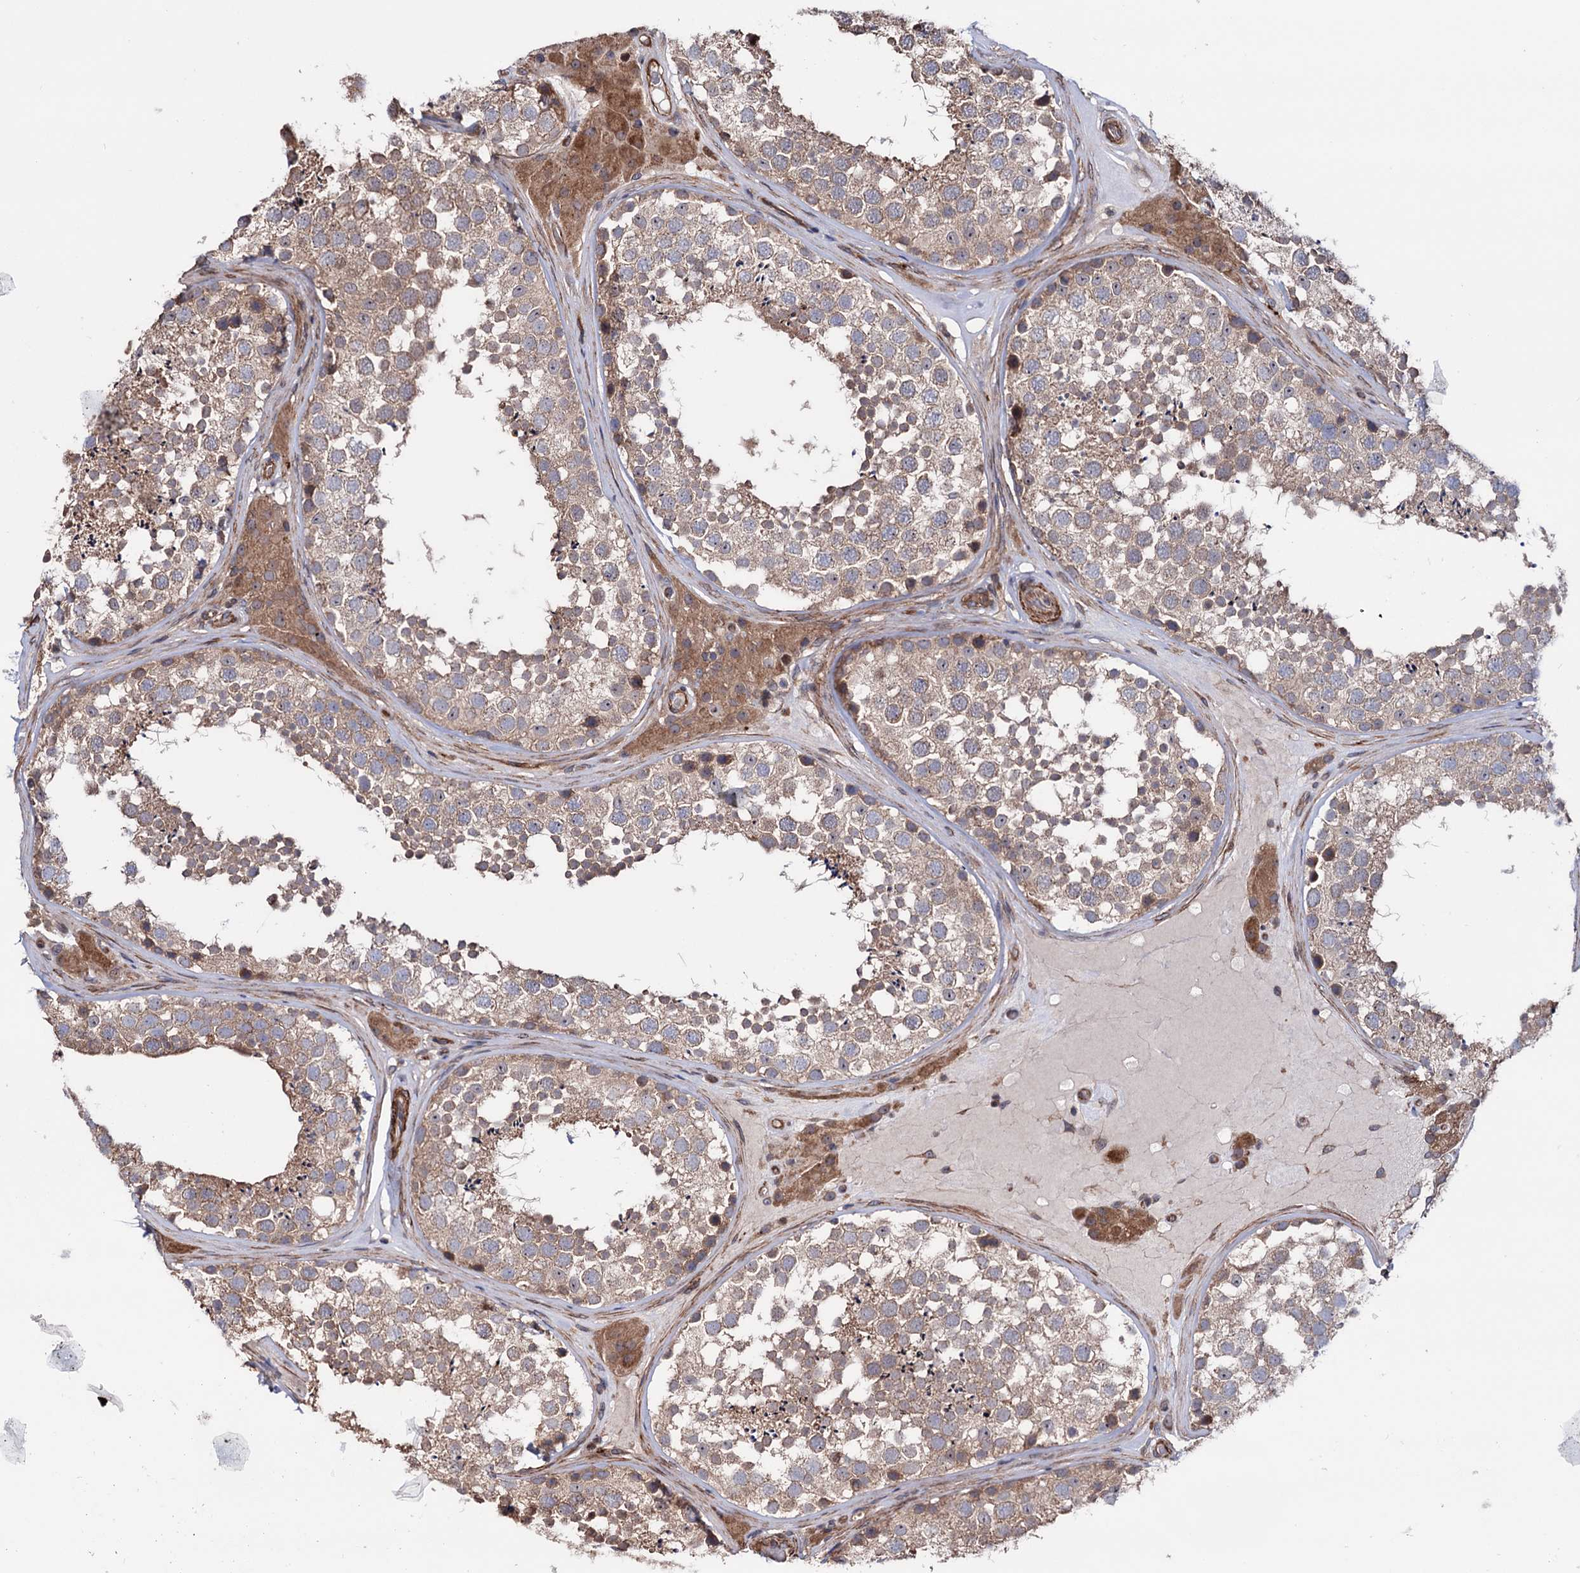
{"staining": {"intensity": "weak", "quantity": ">75%", "location": "cytoplasmic/membranous"}, "tissue": "testis", "cell_type": "Cells in seminiferous ducts", "image_type": "normal", "snomed": [{"axis": "morphology", "description": "Normal tissue, NOS"}, {"axis": "topography", "description": "Testis"}], "caption": "Approximately >75% of cells in seminiferous ducts in benign testis demonstrate weak cytoplasmic/membranous protein expression as visualized by brown immunohistochemical staining.", "gene": "FERMT2", "patient": {"sex": "male", "age": 46}}